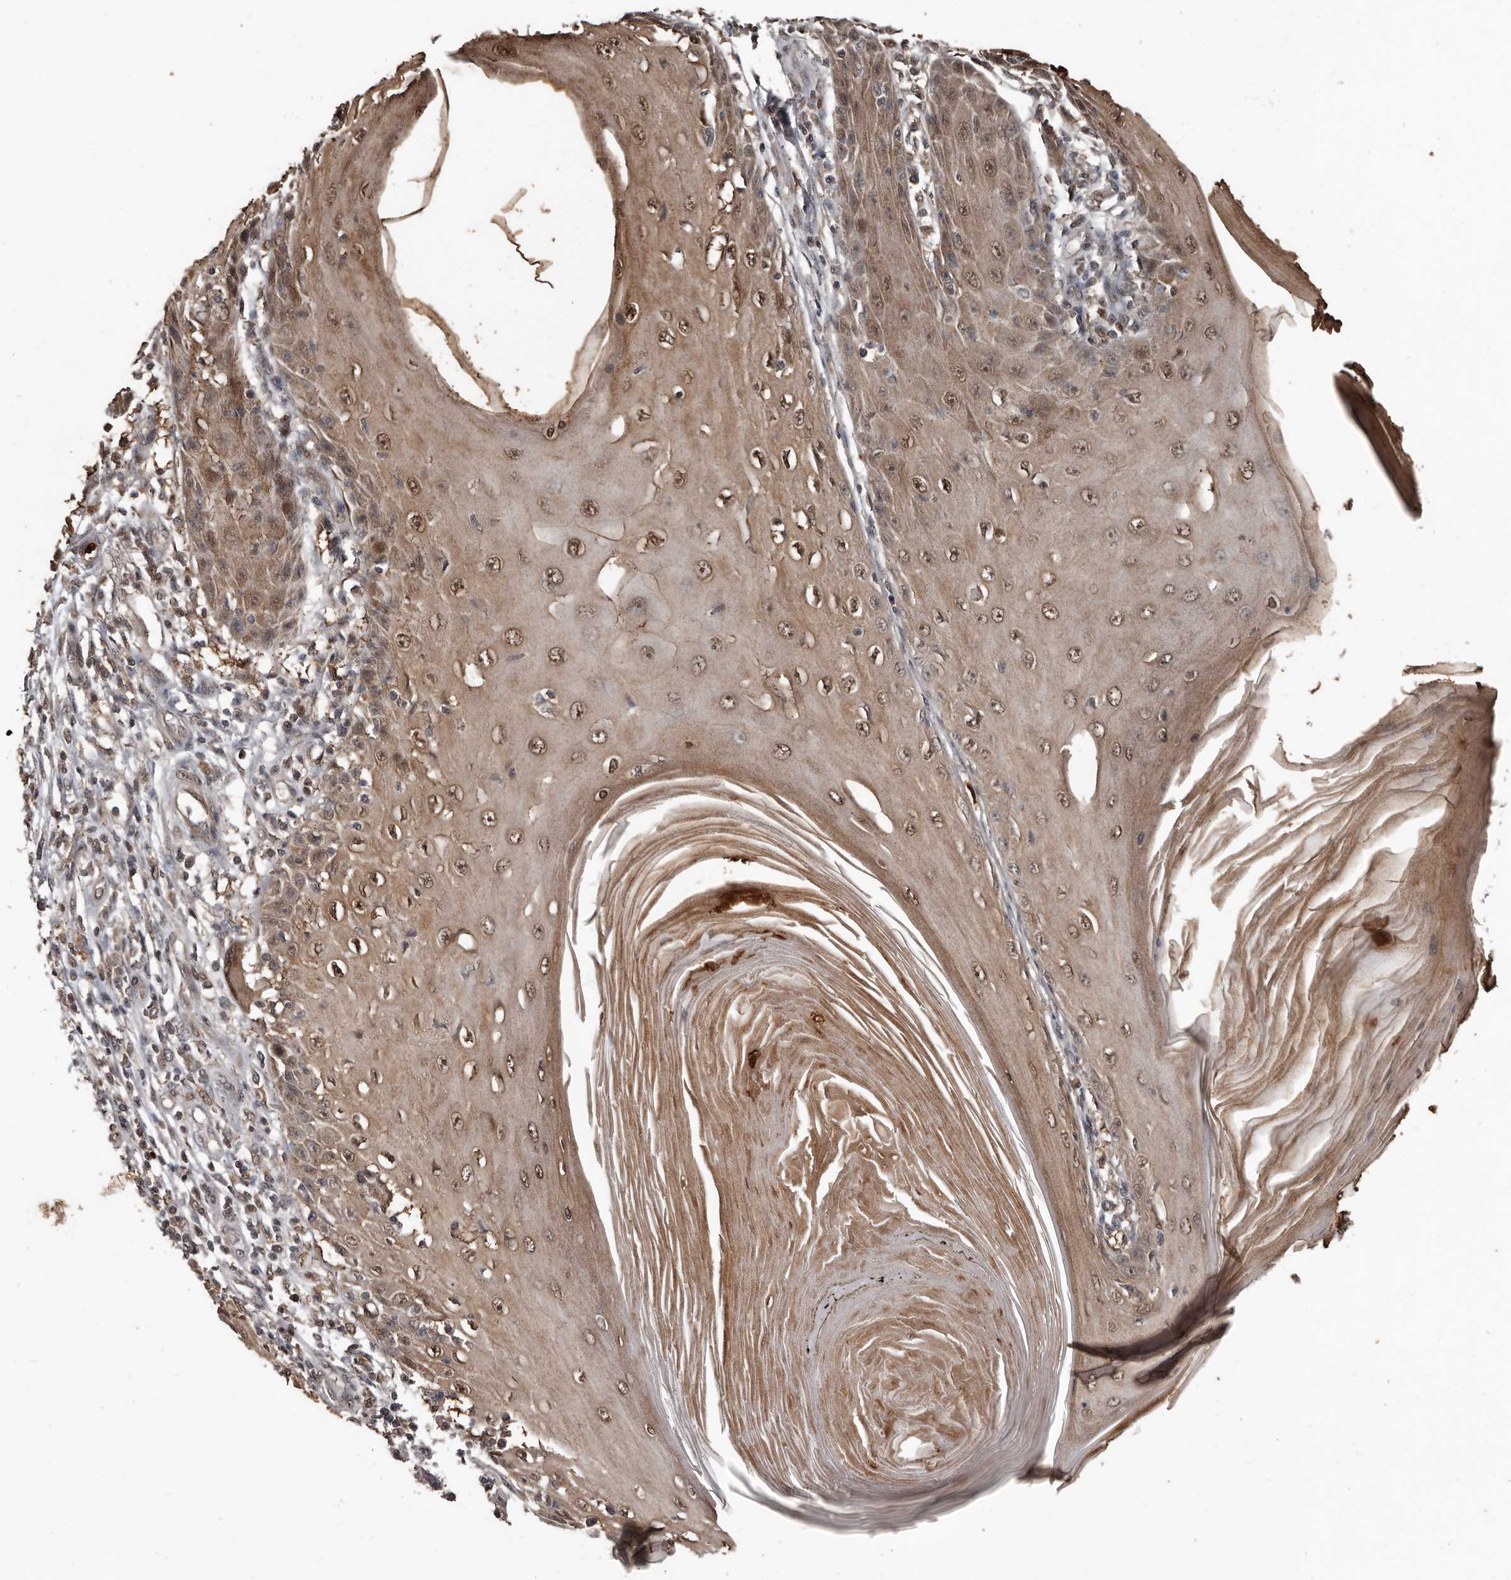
{"staining": {"intensity": "moderate", "quantity": ">75%", "location": "cytoplasmic/membranous,nuclear"}, "tissue": "skin cancer", "cell_type": "Tumor cells", "image_type": "cancer", "snomed": [{"axis": "morphology", "description": "Squamous cell carcinoma, NOS"}, {"axis": "topography", "description": "Skin"}], "caption": "About >75% of tumor cells in human squamous cell carcinoma (skin) demonstrate moderate cytoplasmic/membranous and nuclear protein expression as visualized by brown immunohistochemical staining.", "gene": "FSBP", "patient": {"sex": "female", "age": 73}}